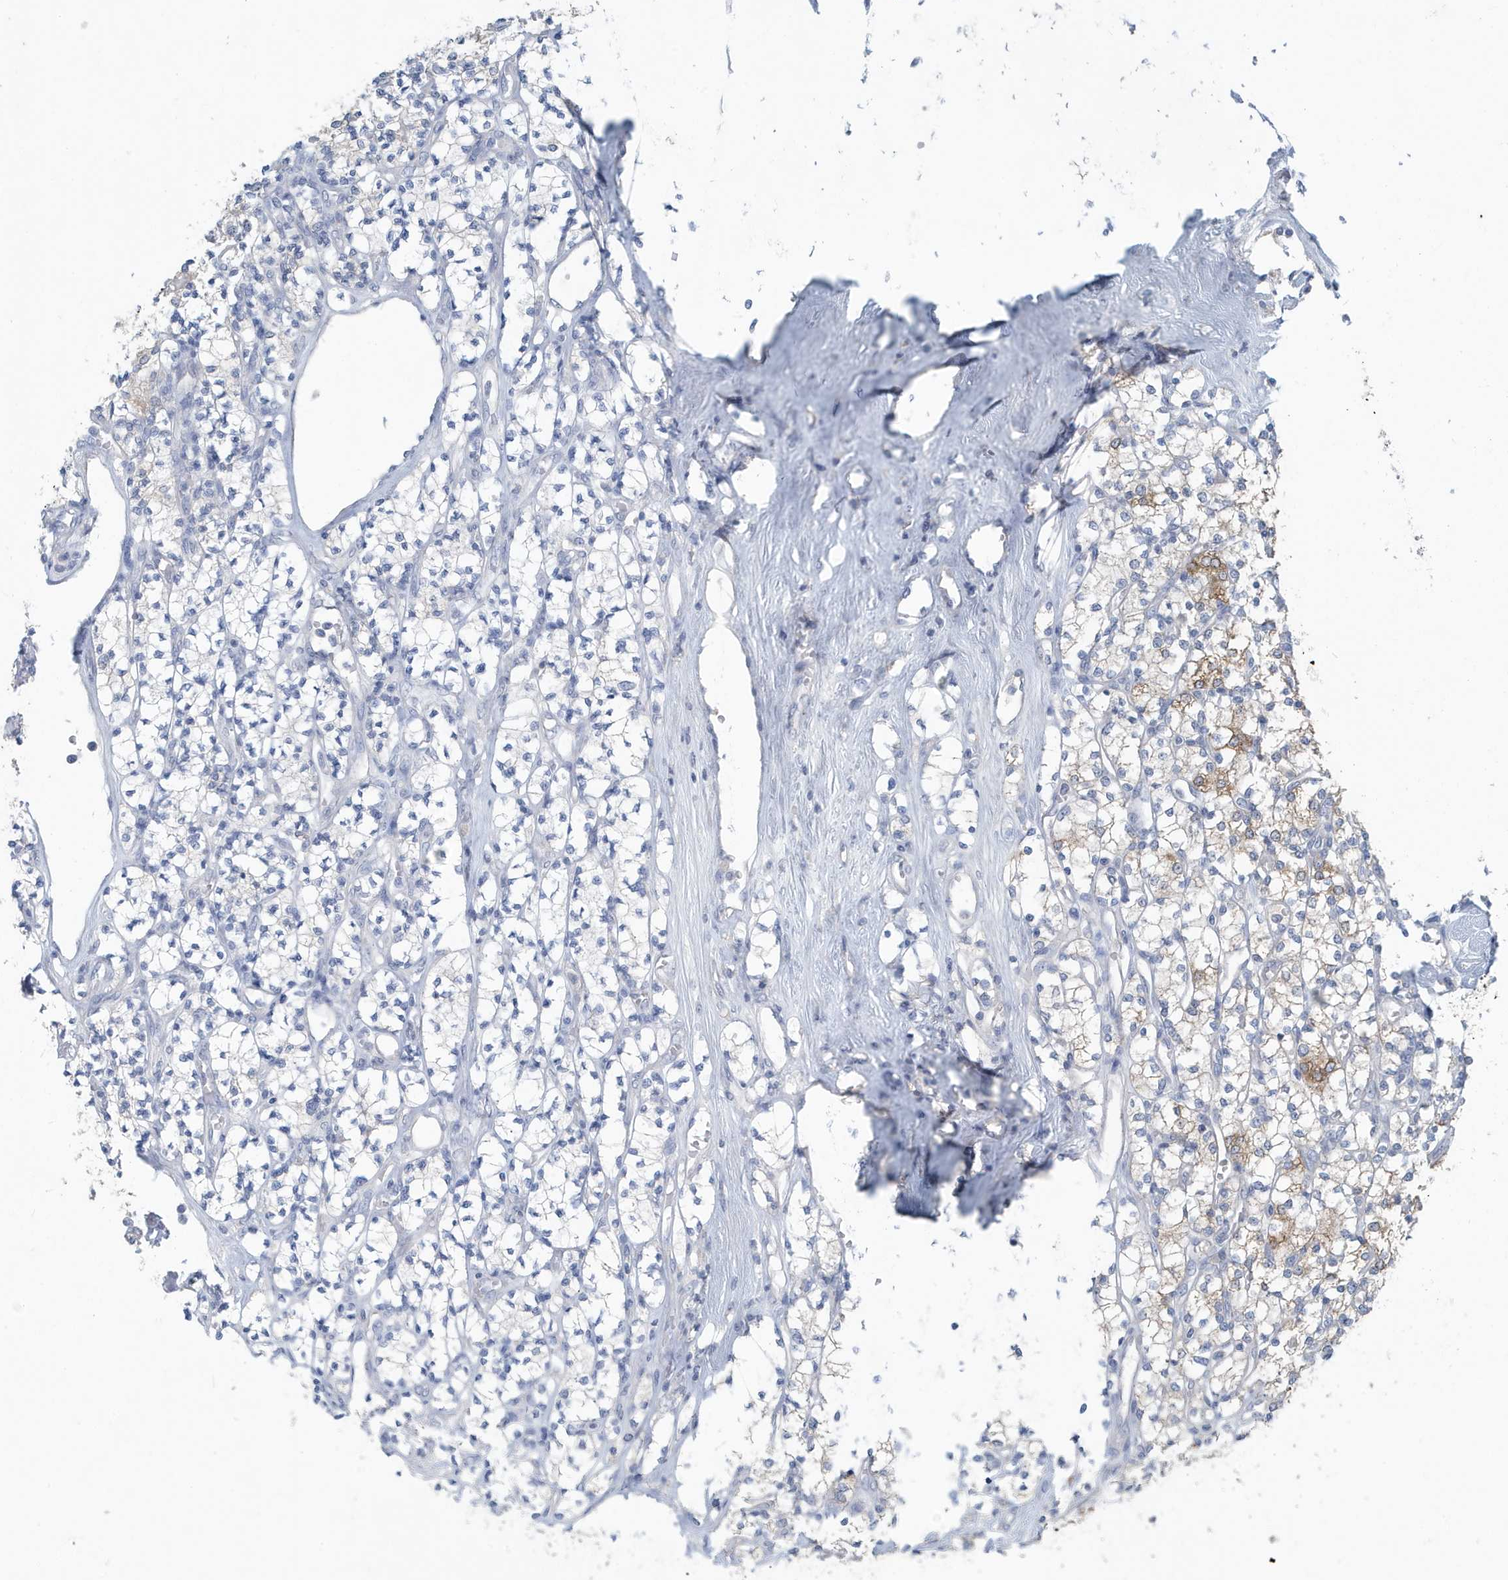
{"staining": {"intensity": "moderate", "quantity": "<25%", "location": "cytoplasmic/membranous"}, "tissue": "renal cancer", "cell_type": "Tumor cells", "image_type": "cancer", "snomed": [{"axis": "morphology", "description": "Adenocarcinoma, NOS"}, {"axis": "topography", "description": "Kidney"}], "caption": "A photomicrograph of human renal cancer stained for a protein reveals moderate cytoplasmic/membranous brown staining in tumor cells.", "gene": "UGT2B4", "patient": {"sex": "male", "age": 77}}